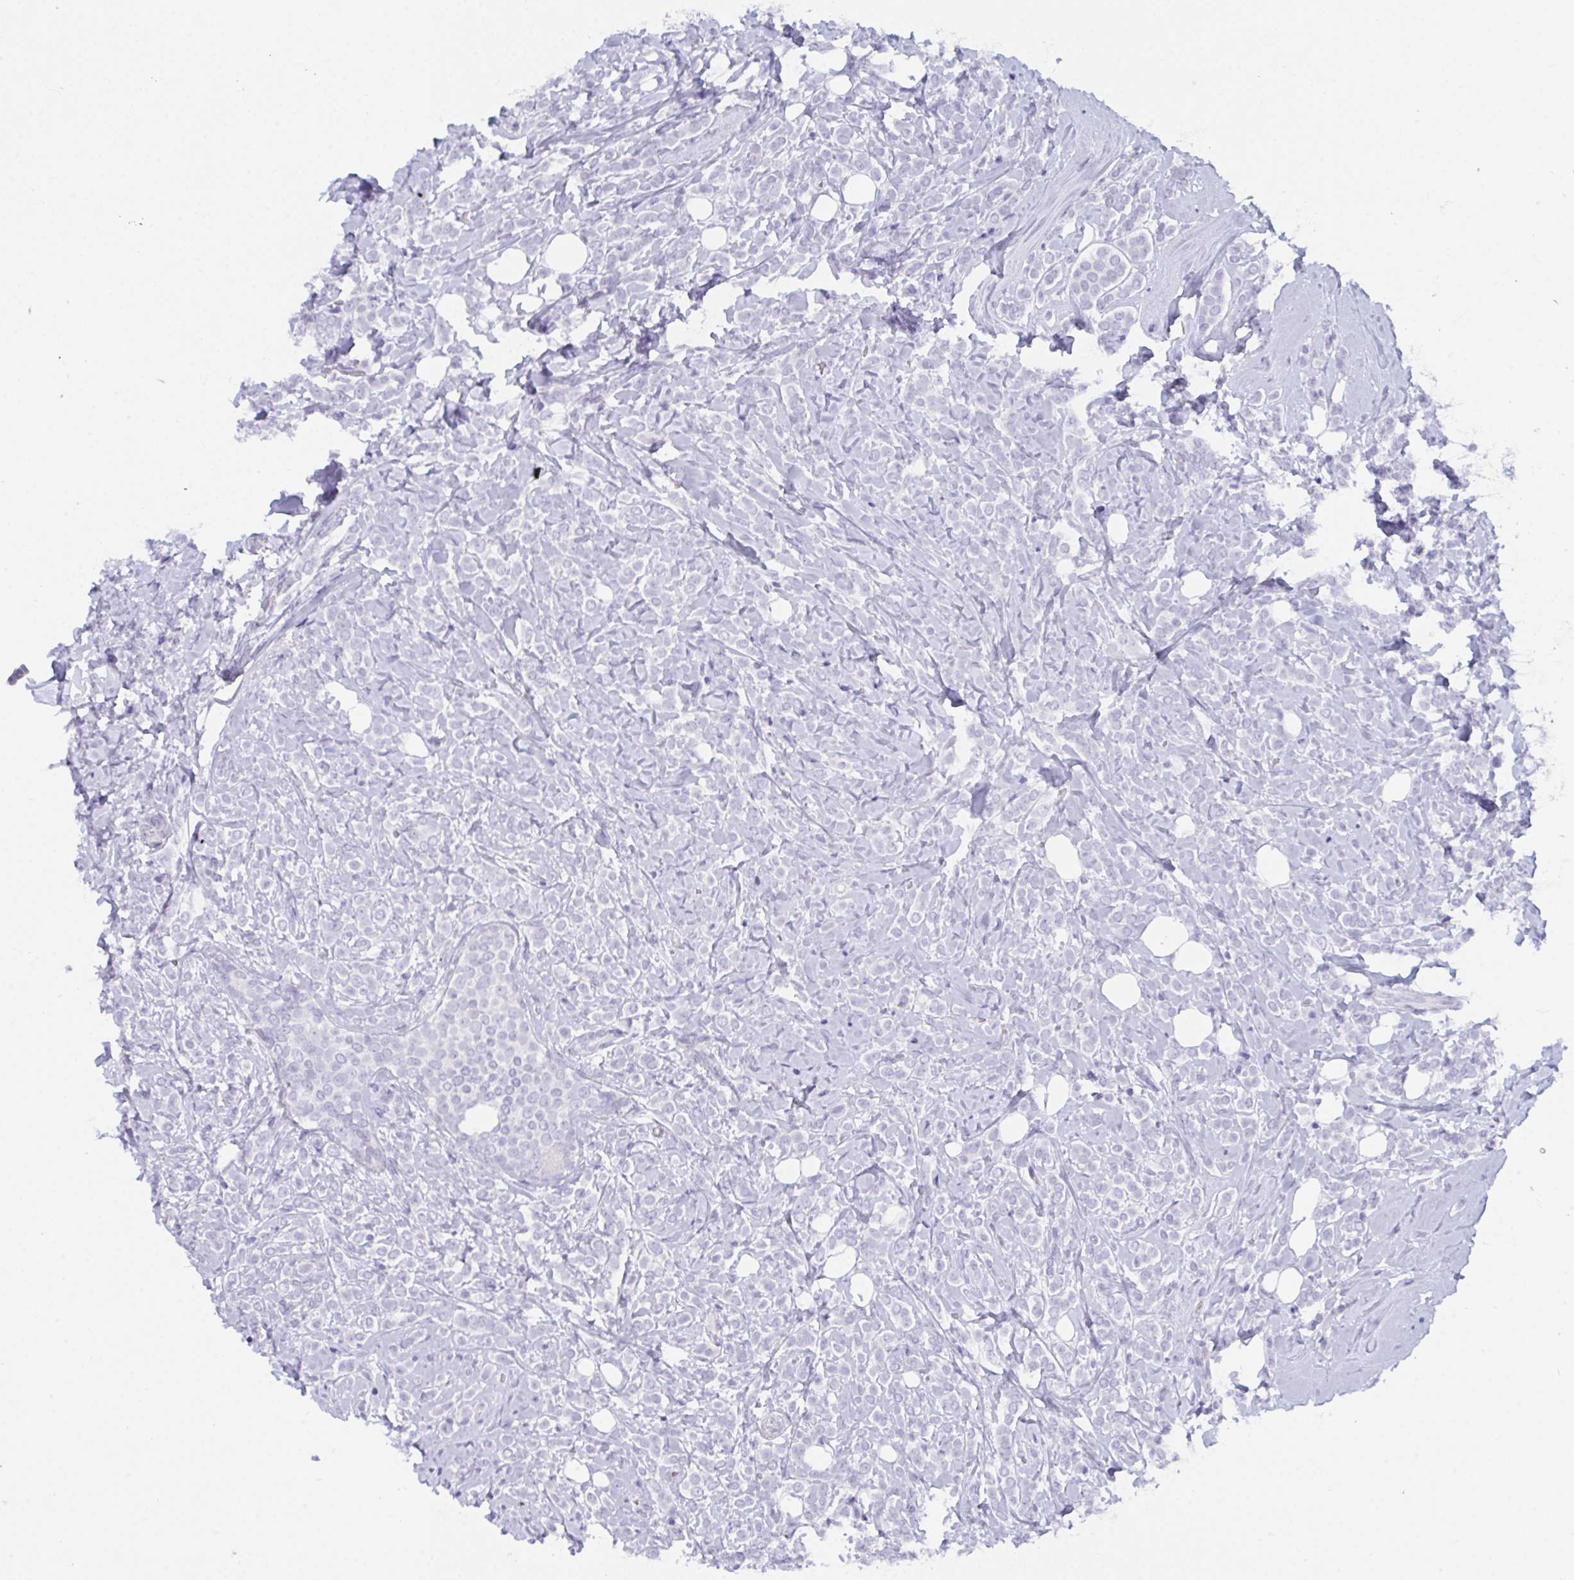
{"staining": {"intensity": "negative", "quantity": "none", "location": "none"}, "tissue": "breast cancer", "cell_type": "Tumor cells", "image_type": "cancer", "snomed": [{"axis": "morphology", "description": "Lobular carcinoma"}, {"axis": "topography", "description": "Breast"}], "caption": "DAB (3,3'-diaminobenzidine) immunohistochemical staining of breast cancer displays no significant expression in tumor cells. (IHC, brightfield microscopy, high magnification).", "gene": "PRDM9", "patient": {"sex": "female", "age": 49}}